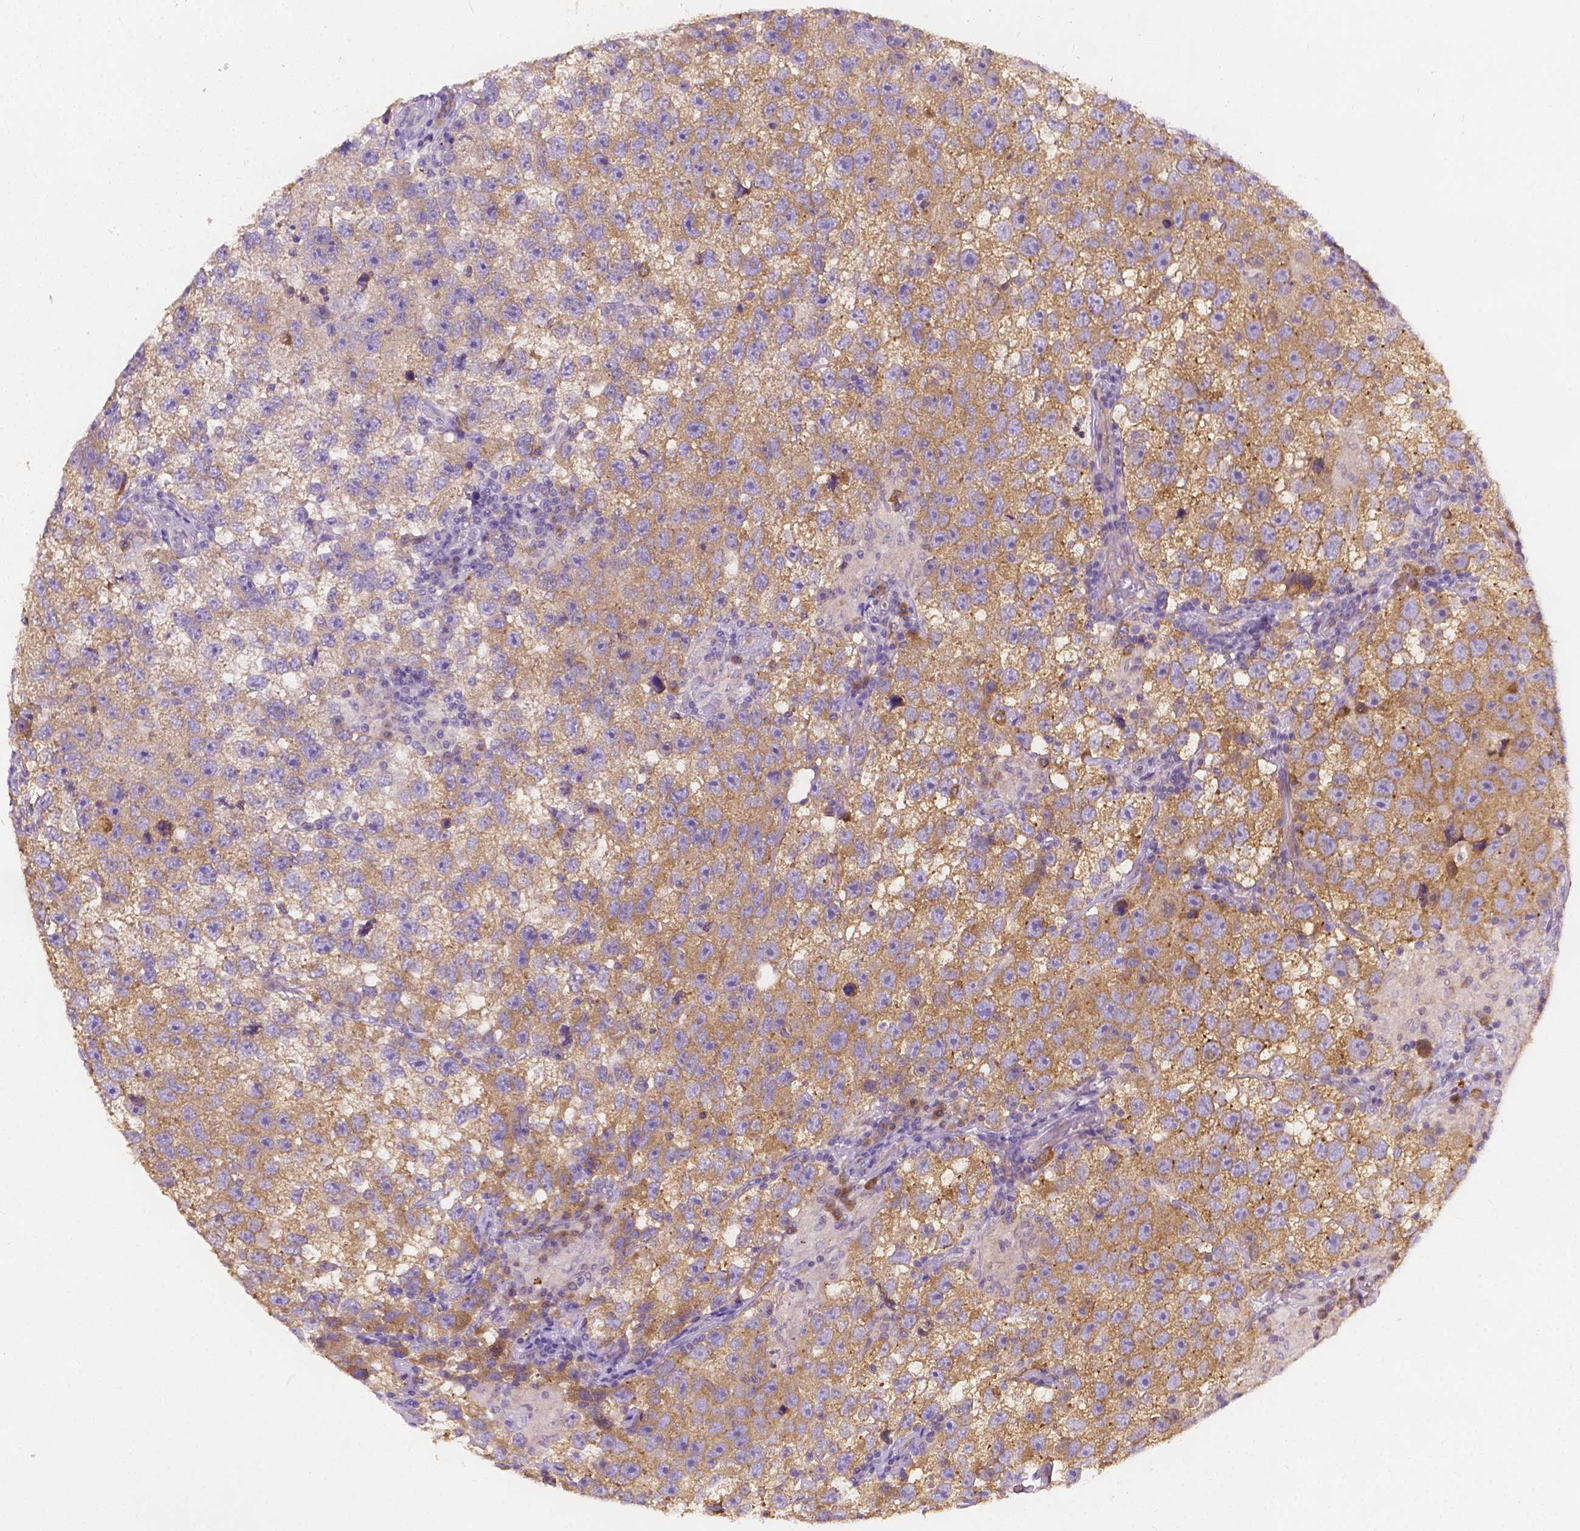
{"staining": {"intensity": "weak", "quantity": "25%-75%", "location": "cytoplasmic/membranous"}, "tissue": "testis cancer", "cell_type": "Tumor cells", "image_type": "cancer", "snomed": [{"axis": "morphology", "description": "Seminoma, NOS"}, {"axis": "topography", "description": "Testis"}], "caption": "Tumor cells demonstrate weak cytoplasmic/membranous staining in approximately 25%-75% of cells in testis cancer (seminoma). (Stains: DAB (3,3'-diaminobenzidine) in brown, nuclei in blue, Microscopy: brightfield microscopy at high magnification).", "gene": "ZNRD2", "patient": {"sex": "male", "age": 26}}